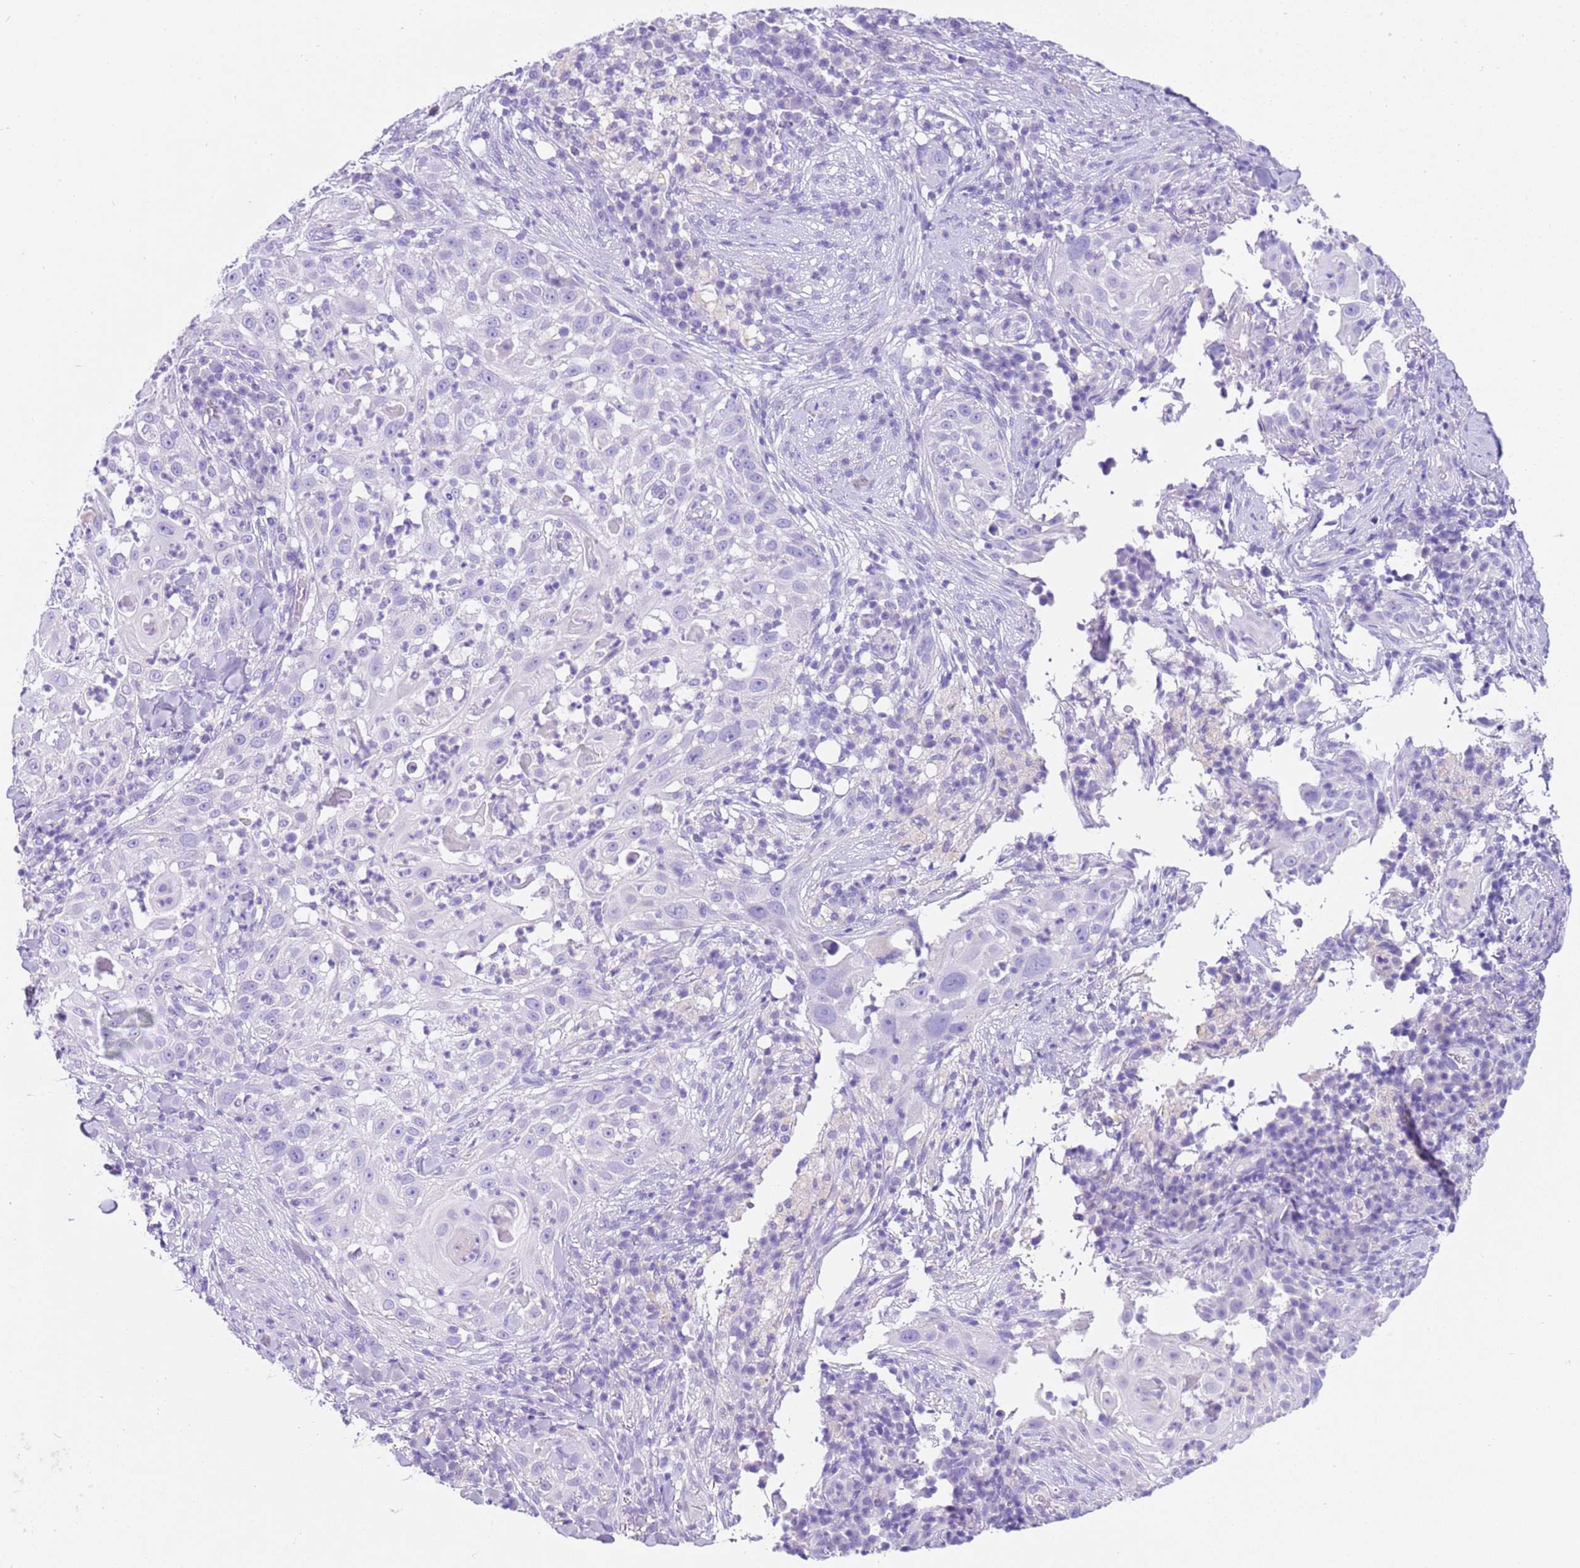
{"staining": {"intensity": "negative", "quantity": "none", "location": "none"}, "tissue": "skin cancer", "cell_type": "Tumor cells", "image_type": "cancer", "snomed": [{"axis": "morphology", "description": "Squamous cell carcinoma, NOS"}, {"axis": "topography", "description": "Skin"}], "caption": "Protein analysis of skin cancer (squamous cell carcinoma) shows no significant staining in tumor cells.", "gene": "CPB1", "patient": {"sex": "female", "age": 44}}